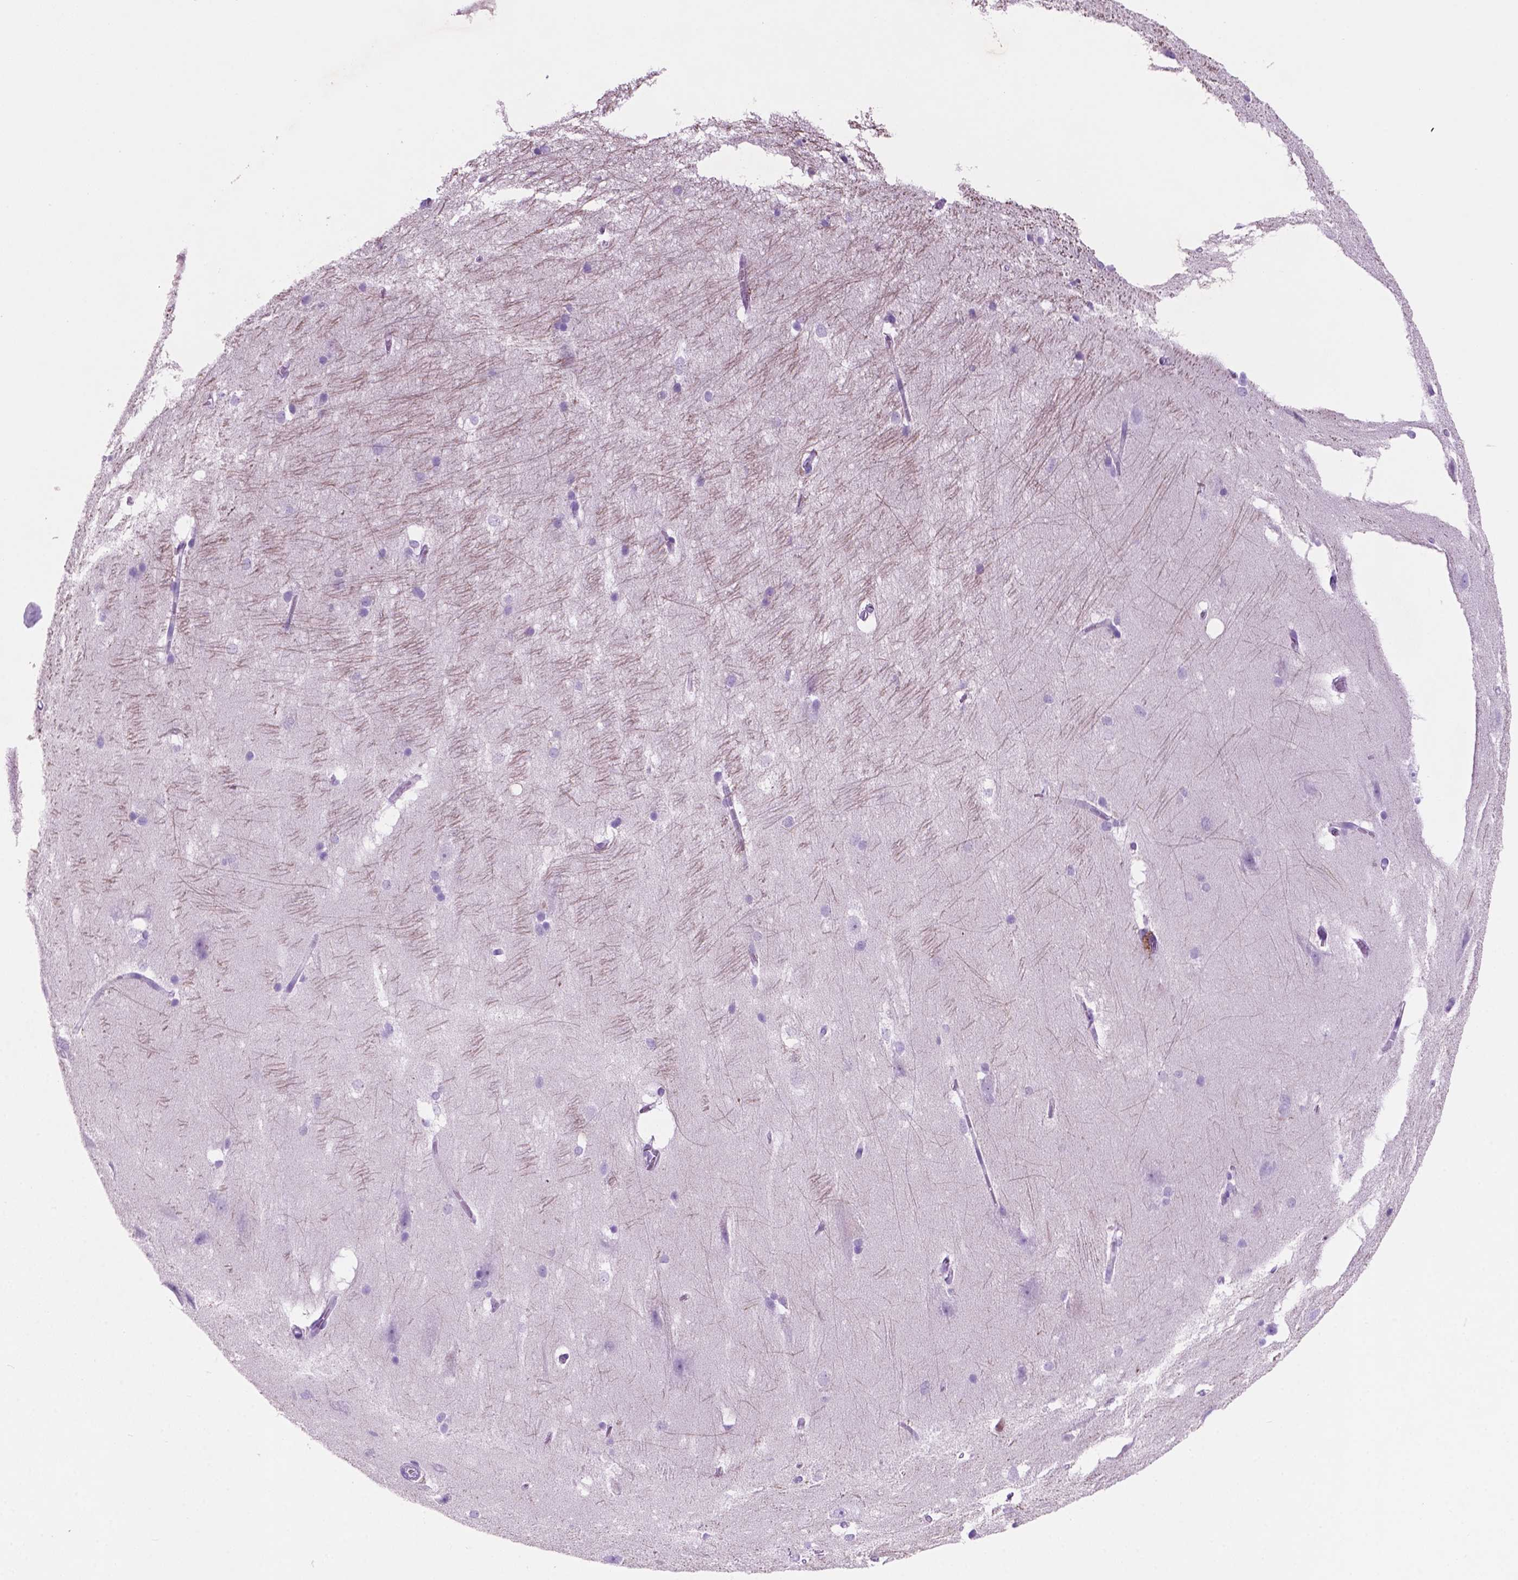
{"staining": {"intensity": "negative", "quantity": "none", "location": "none"}, "tissue": "hippocampus", "cell_type": "Glial cells", "image_type": "normal", "snomed": [{"axis": "morphology", "description": "Normal tissue, NOS"}, {"axis": "topography", "description": "Cerebral cortex"}, {"axis": "topography", "description": "Hippocampus"}], "caption": "An immunohistochemistry histopathology image of normal hippocampus is shown. There is no staining in glial cells of hippocampus.", "gene": "POU4F1", "patient": {"sex": "female", "age": 19}}